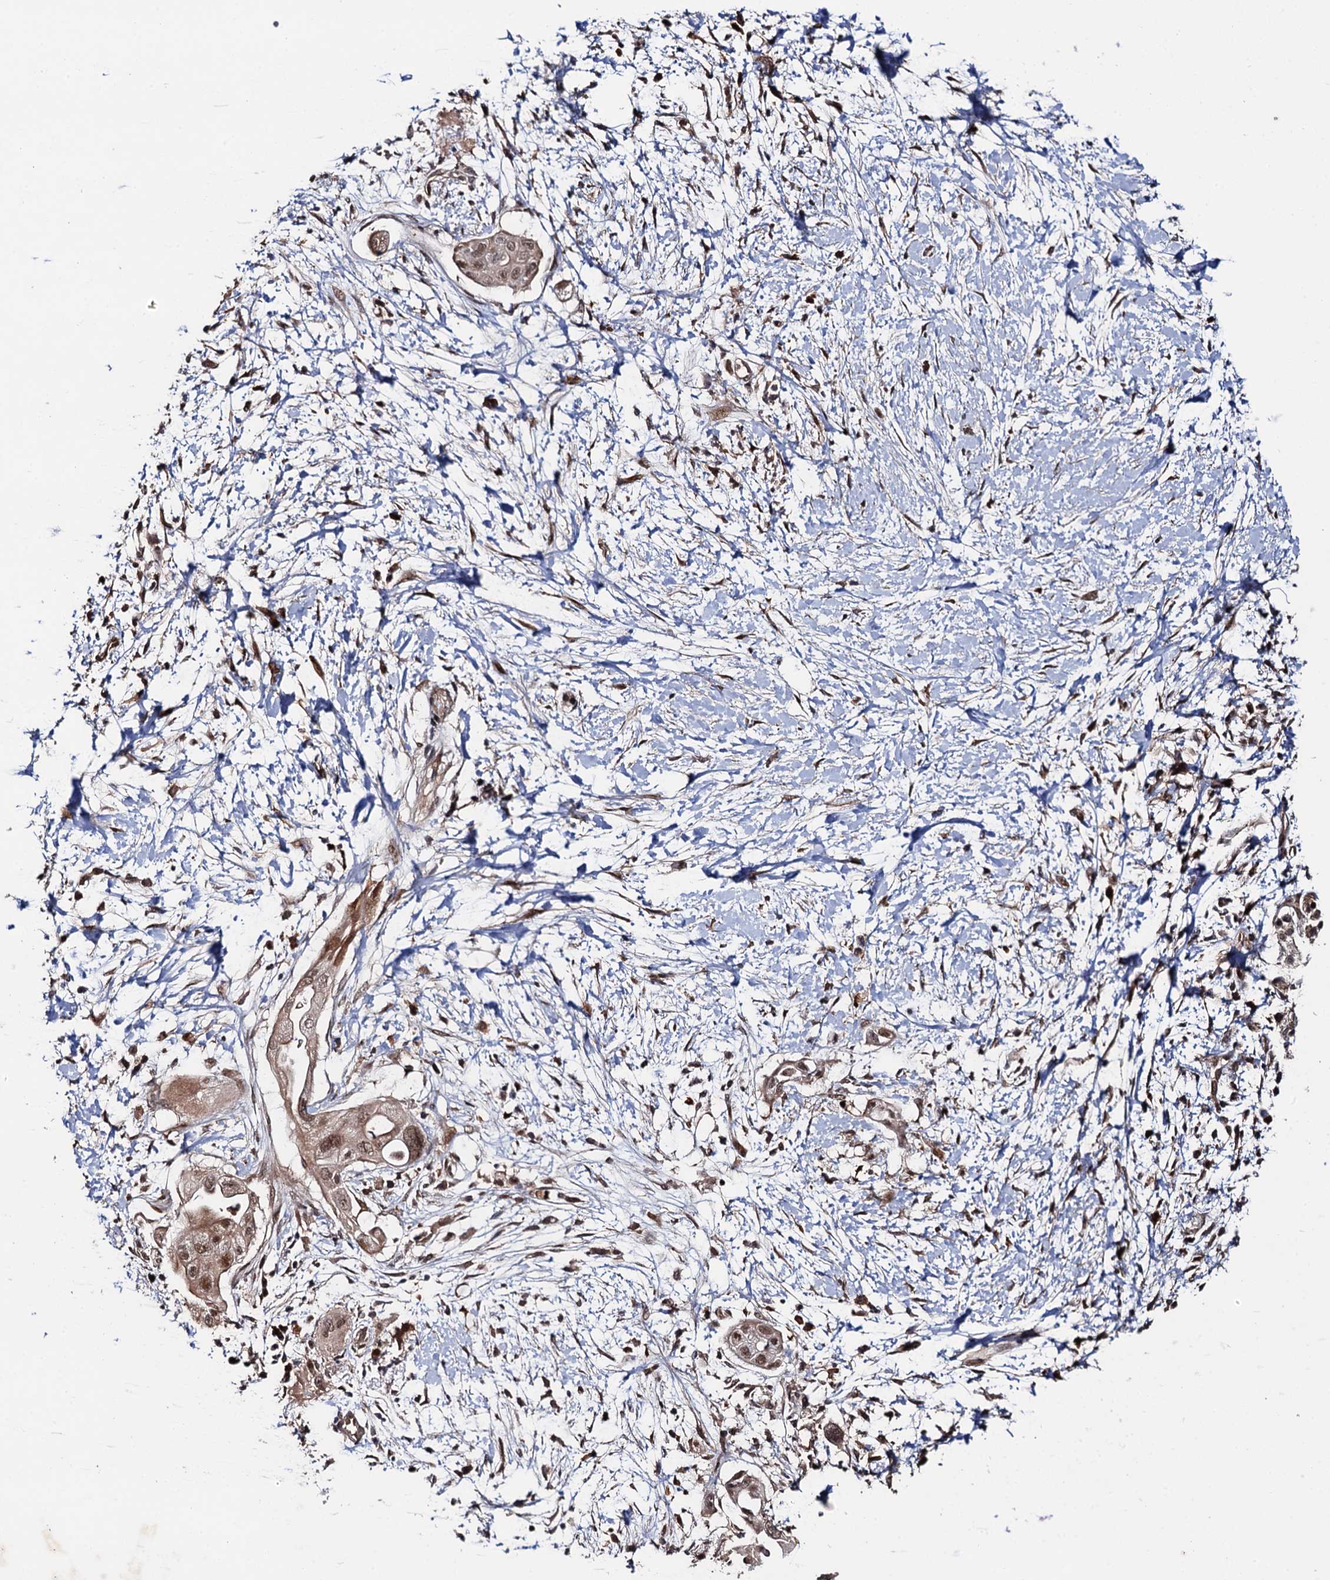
{"staining": {"intensity": "moderate", "quantity": ">75%", "location": "nuclear"}, "tissue": "pancreatic cancer", "cell_type": "Tumor cells", "image_type": "cancer", "snomed": [{"axis": "morphology", "description": "Adenocarcinoma, NOS"}, {"axis": "topography", "description": "Pancreas"}], "caption": "IHC (DAB) staining of pancreatic adenocarcinoma displays moderate nuclear protein expression in about >75% of tumor cells. The staining is performed using DAB brown chromogen to label protein expression. The nuclei are counter-stained blue using hematoxylin.", "gene": "CDC23", "patient": {"sex": "male", "age": 68}}